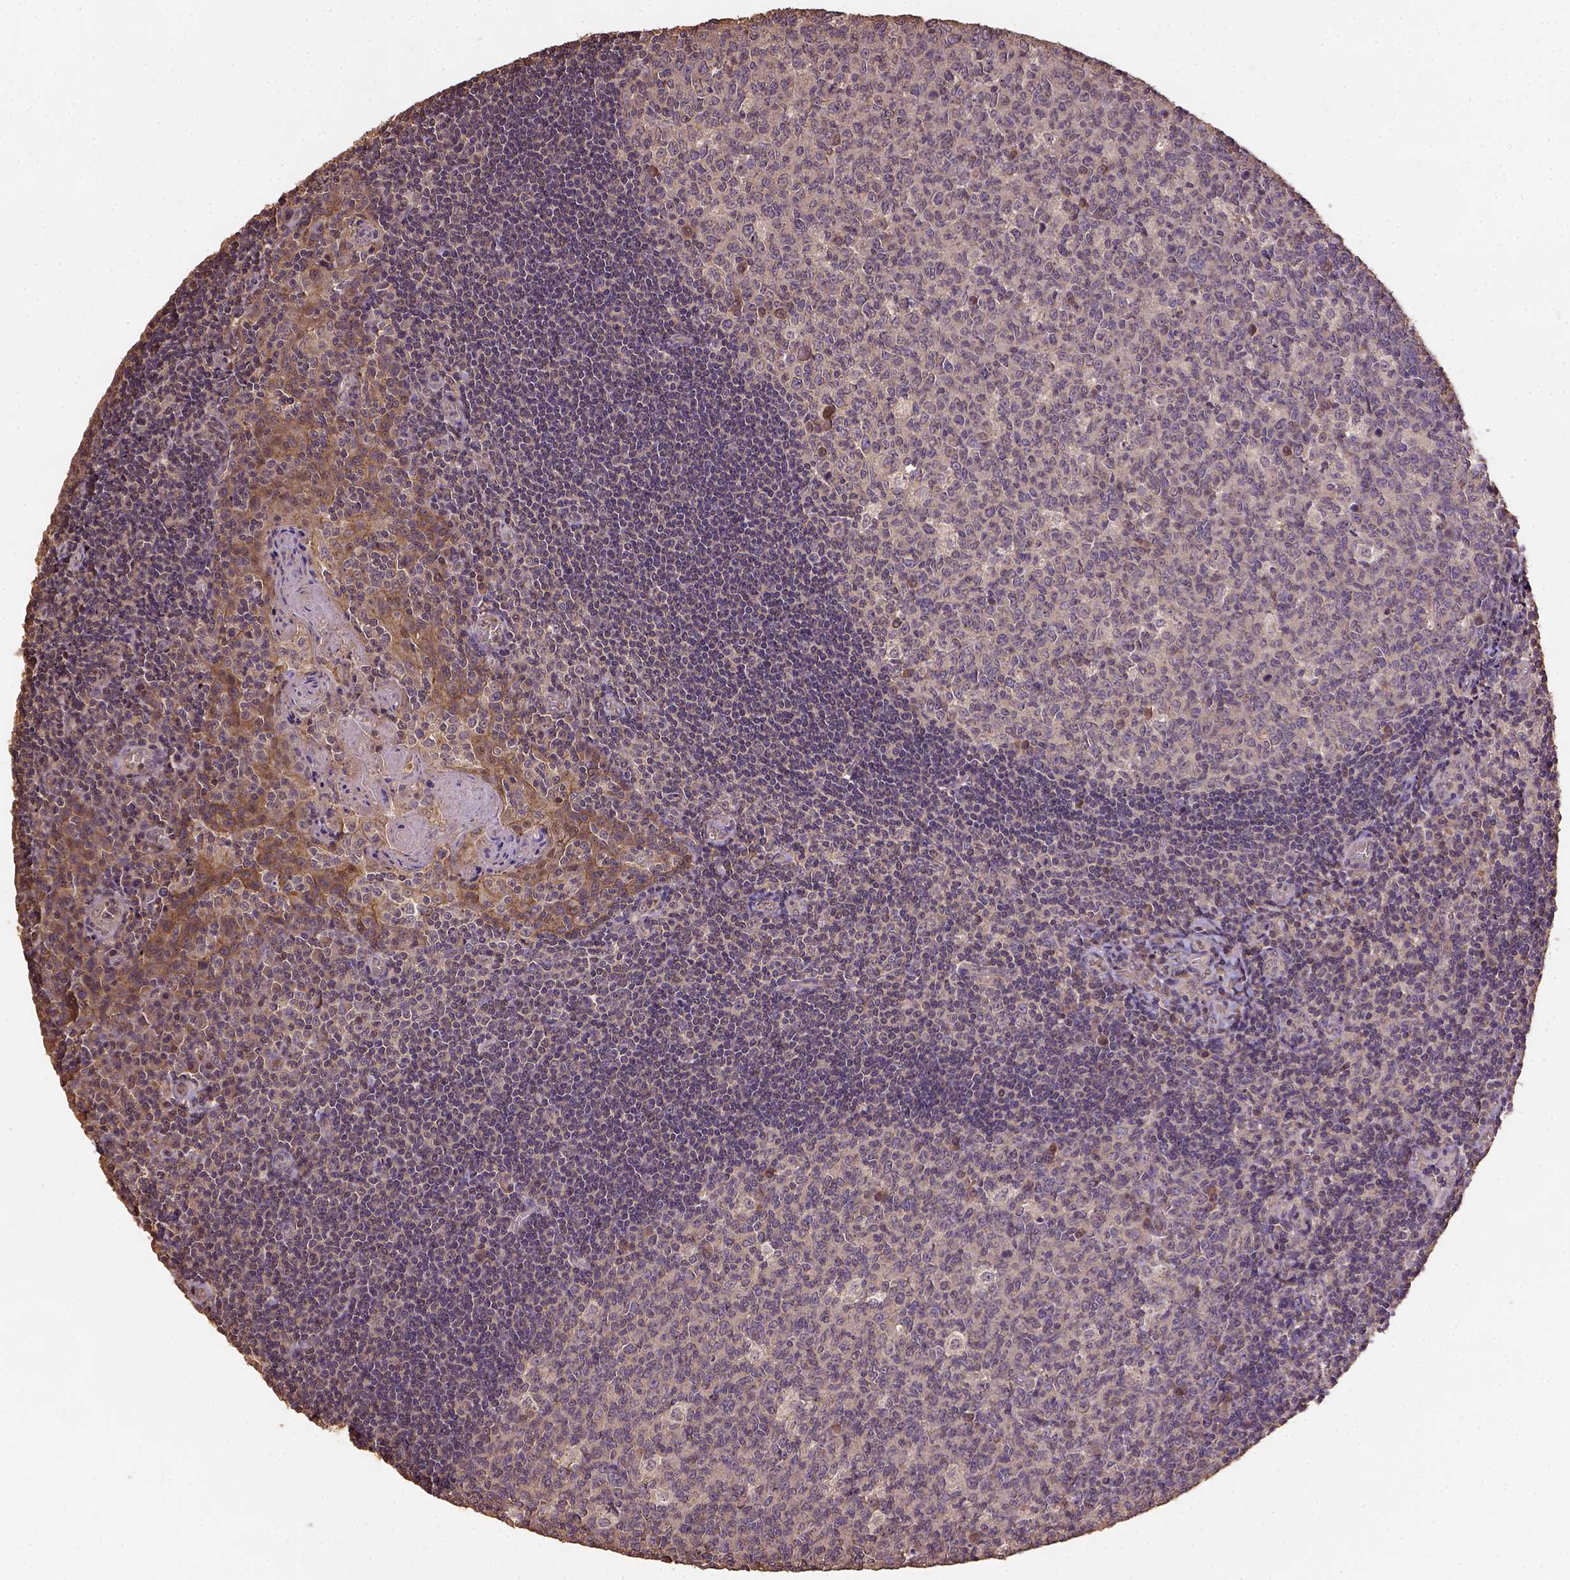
{"staining": {"intensity": "weak", "quantity": ">75%", "location": "cytoplasmic/membranous"}, "tissue": "tonsil", "cell_type": "Germinal center cells", "image_type": "normal", "snomed": [{"axis": "morphology", "description": "Normal tissue, NOS"}, {"axis": "morphology", "description": "Inflammation, NOS"}, {"axis": "topography", "description": "Tonsil"}], "caption": "Germinal center cells reveal weak cytoplasmic/membranous expression in approximately >75% of cells in normal tonsil.", "gene": "ATP1B3", "patient": {"sex": "female", "age": 31}}